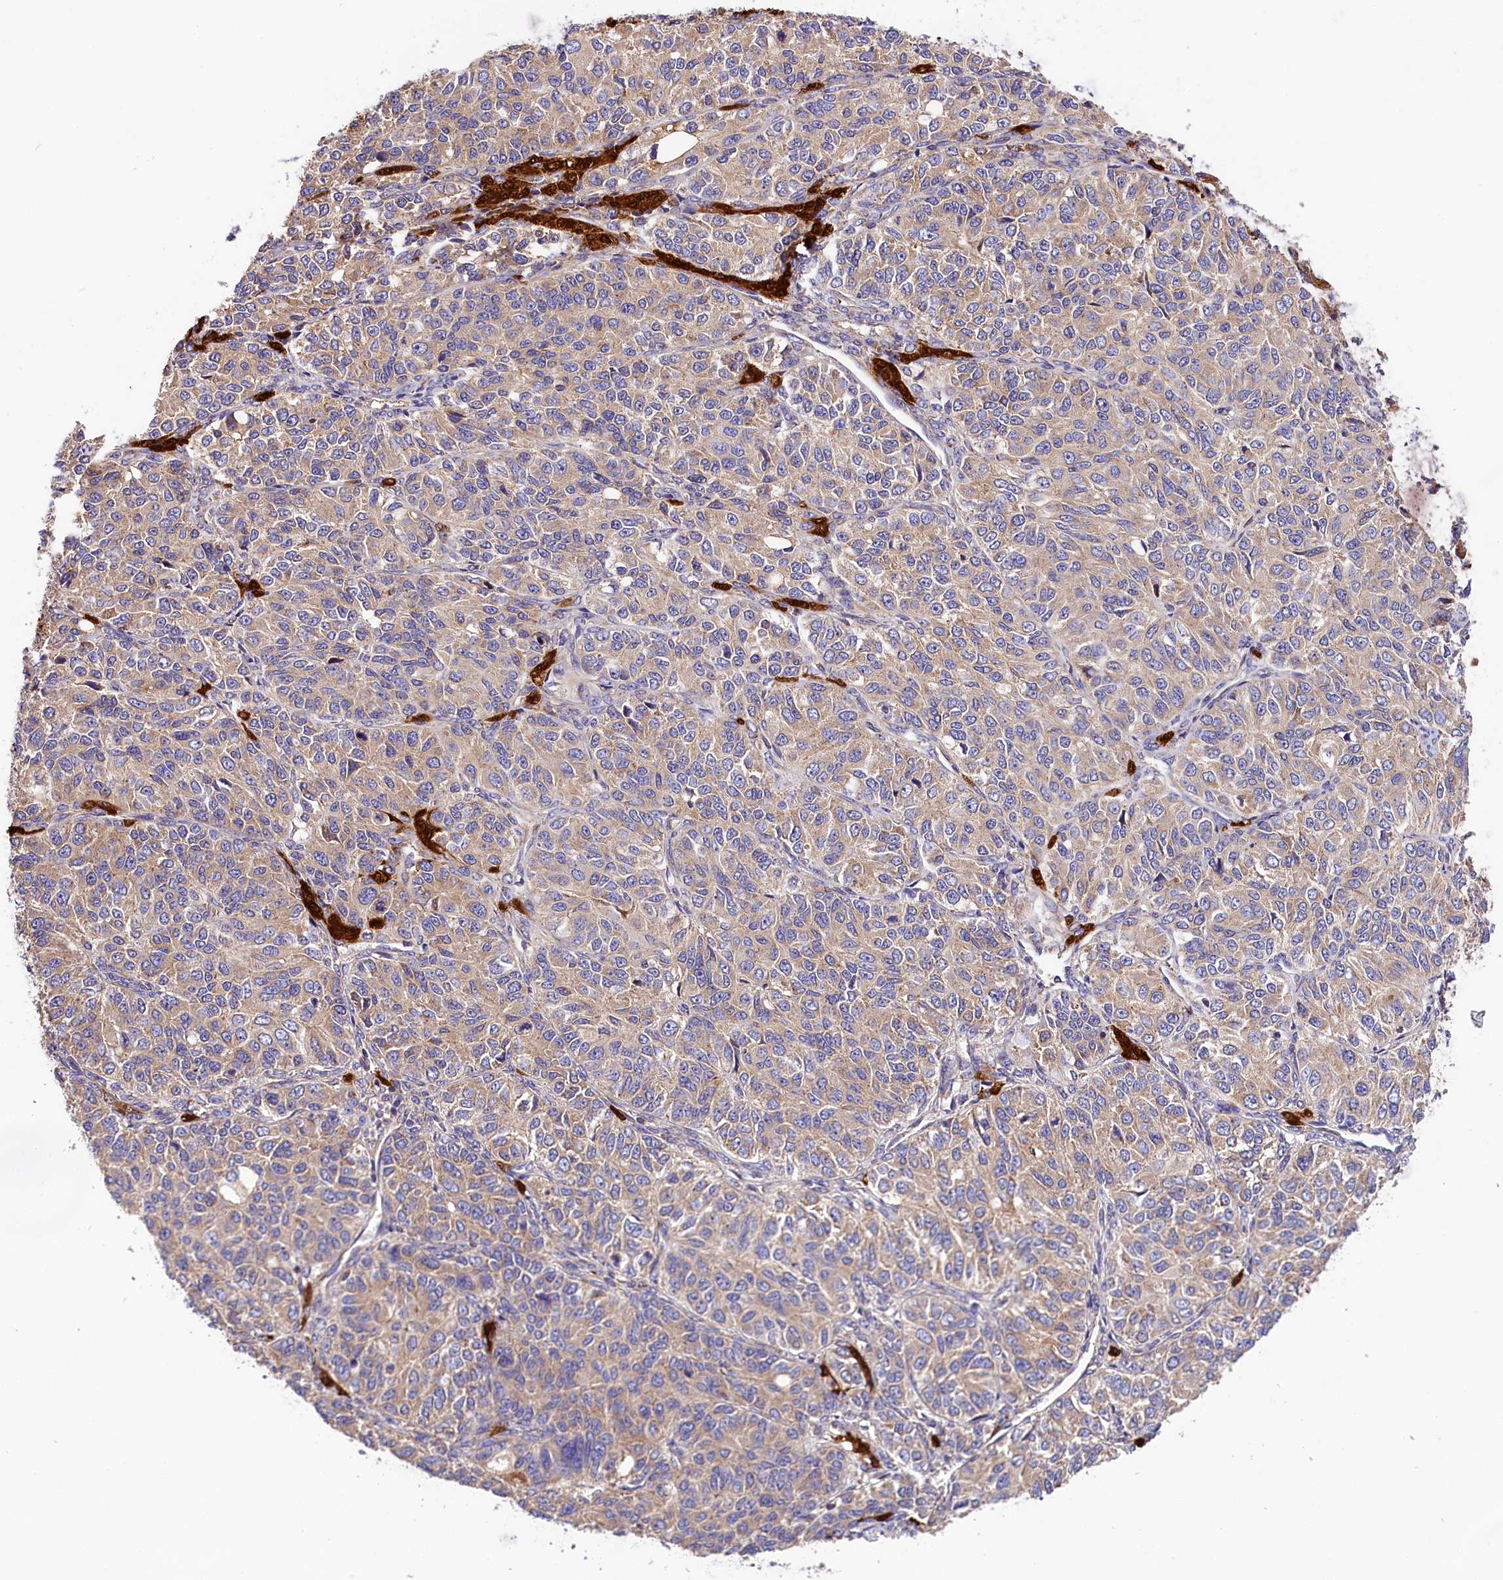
{"staining": {"intensity": "weak", "quantity": "25%-75%", "location": "cytoplasmic/membranous"}, "tissue": "ovarian cancer", "cell_type": "Tumor cells", "image_type": "cancer", "snomed": [{"axis": "morphology", "description": "Carcinoma, endometroid"}, {"axis": "topography", "description": "Ovary"}], "caption": "Brown immunohistochemical staining in endometroid carcinoma (ovarian) demonstrates weak cytoplasmic/membranous expression in about 25%-75% of tumor cells. (DAB IHC, brown staining for protein, blue staining for nuclei).", "gene": "SPG11", "patient": {"sex": "female", "age": 51}}